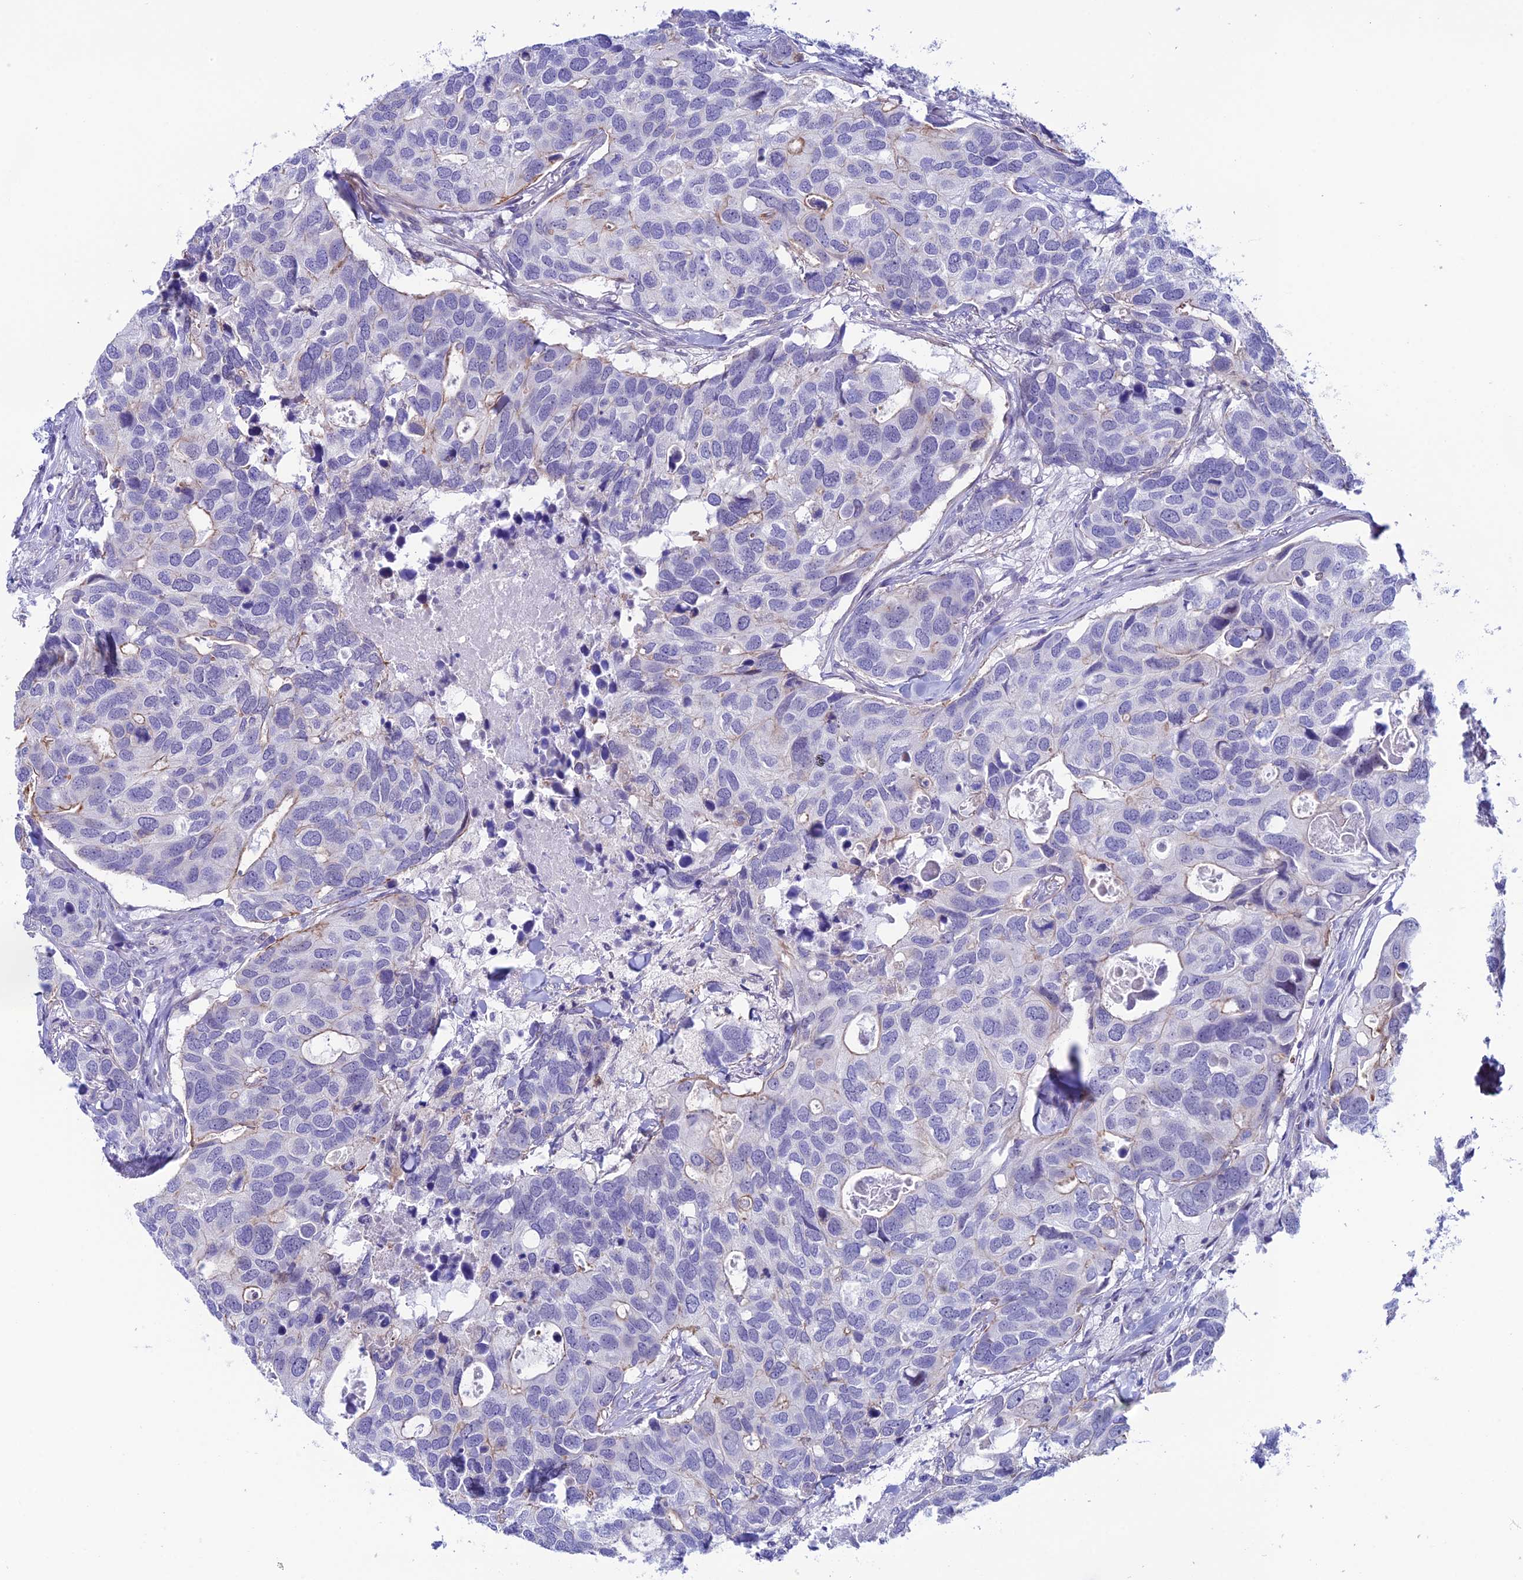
{"staining": {"intensity": "weak", "quantity": "<25%", "location": "cytoplasmic/membranous"}, "tissue": "breast cancer", "cell_type": "Tumor cells", "image_type": "cancer", "snomed": [{"axis": "morphology", "description": "Duct carcinoma"}, {"axis": "topography", "description": "Breast"}], "caption": "Micrograph shows no significant protein positivity in tumor cells of breast cancer (invasive ductal carcinoma).", "gene": "COL6A6", "patient": {"sex": "female", "age": 83}}